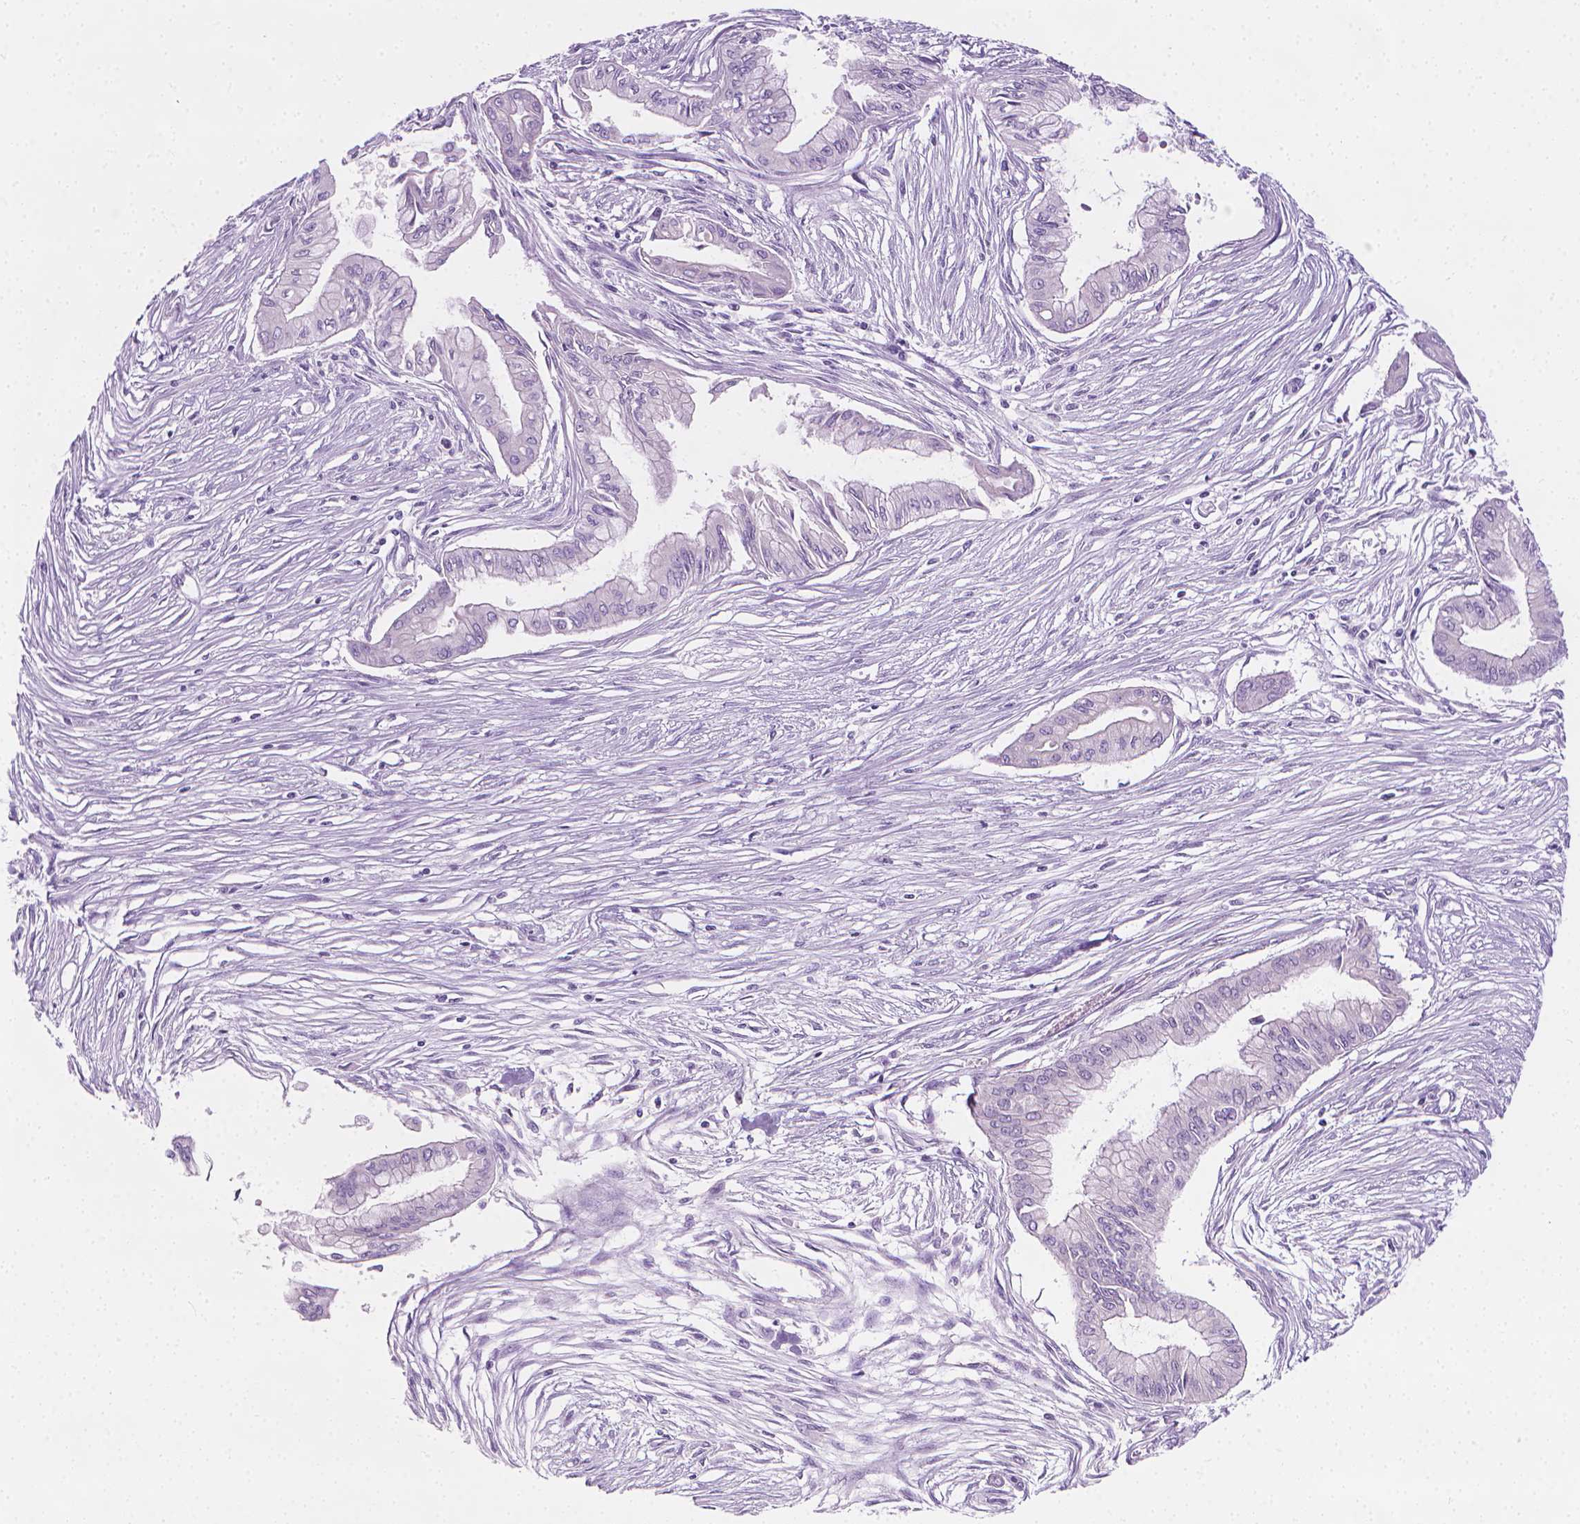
{"staining": {"intensity": "negative", "quantity": "none", "location": "none"}, "tissue": "pancreatic cancer", "cell_type": "Tumor cells", "image_type": "cancer", "snomed": [{"axis": "morphology", "description": "Adenocarcinoma, NOS"}, {"axis": "topography", "description": "Pancreas"}], "caption": "IHC micrograph of human pancreatic cancer (adenocarcinoma) stained for a protein (brown), which exhibits no expression in tumor cells.", "gene": "NOL7", "patient": {"sex": "female", "age": 68}}